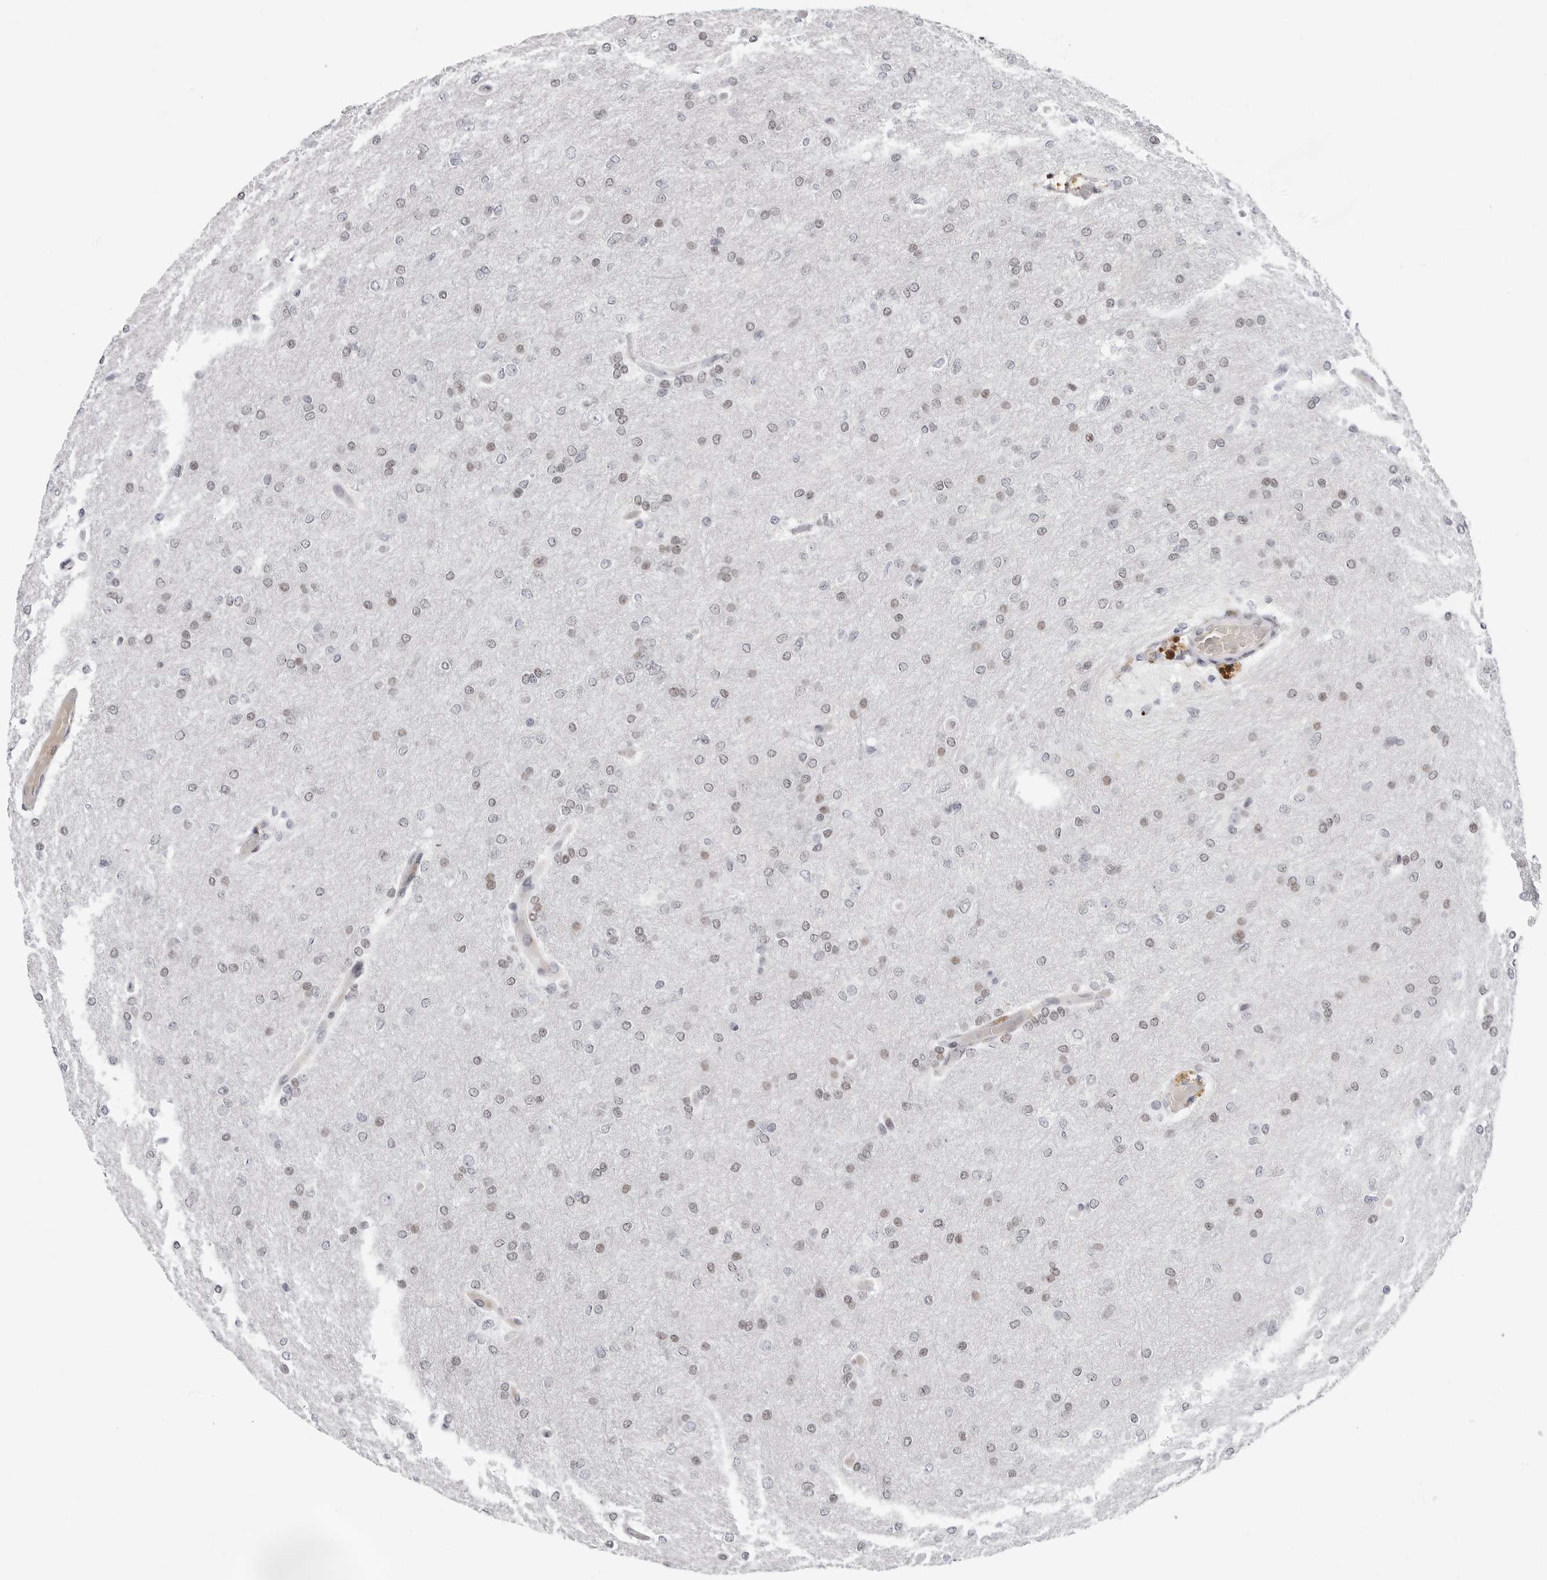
{"staining": {"intensity": "weak", "quantity": "25%-75%", "location": "nuclear"}, "tissue": "glioma", "cell_type": "Tumor cells", "image_type": "cancer", "snomed": [{"axis": "morphology", "description": "Glioma, malignant, High grade"}, {"axis": "topography", "description": "Cerebral cortex"}], "caption": "About 25%-75% of tumor cells in malignant glioma (high-grade) exhibit weak nuclear protein expression as visualized by brown immunohistochemical staining.", "gene": "VEZF1", "patient": {"sex": "female", "age": 36}}